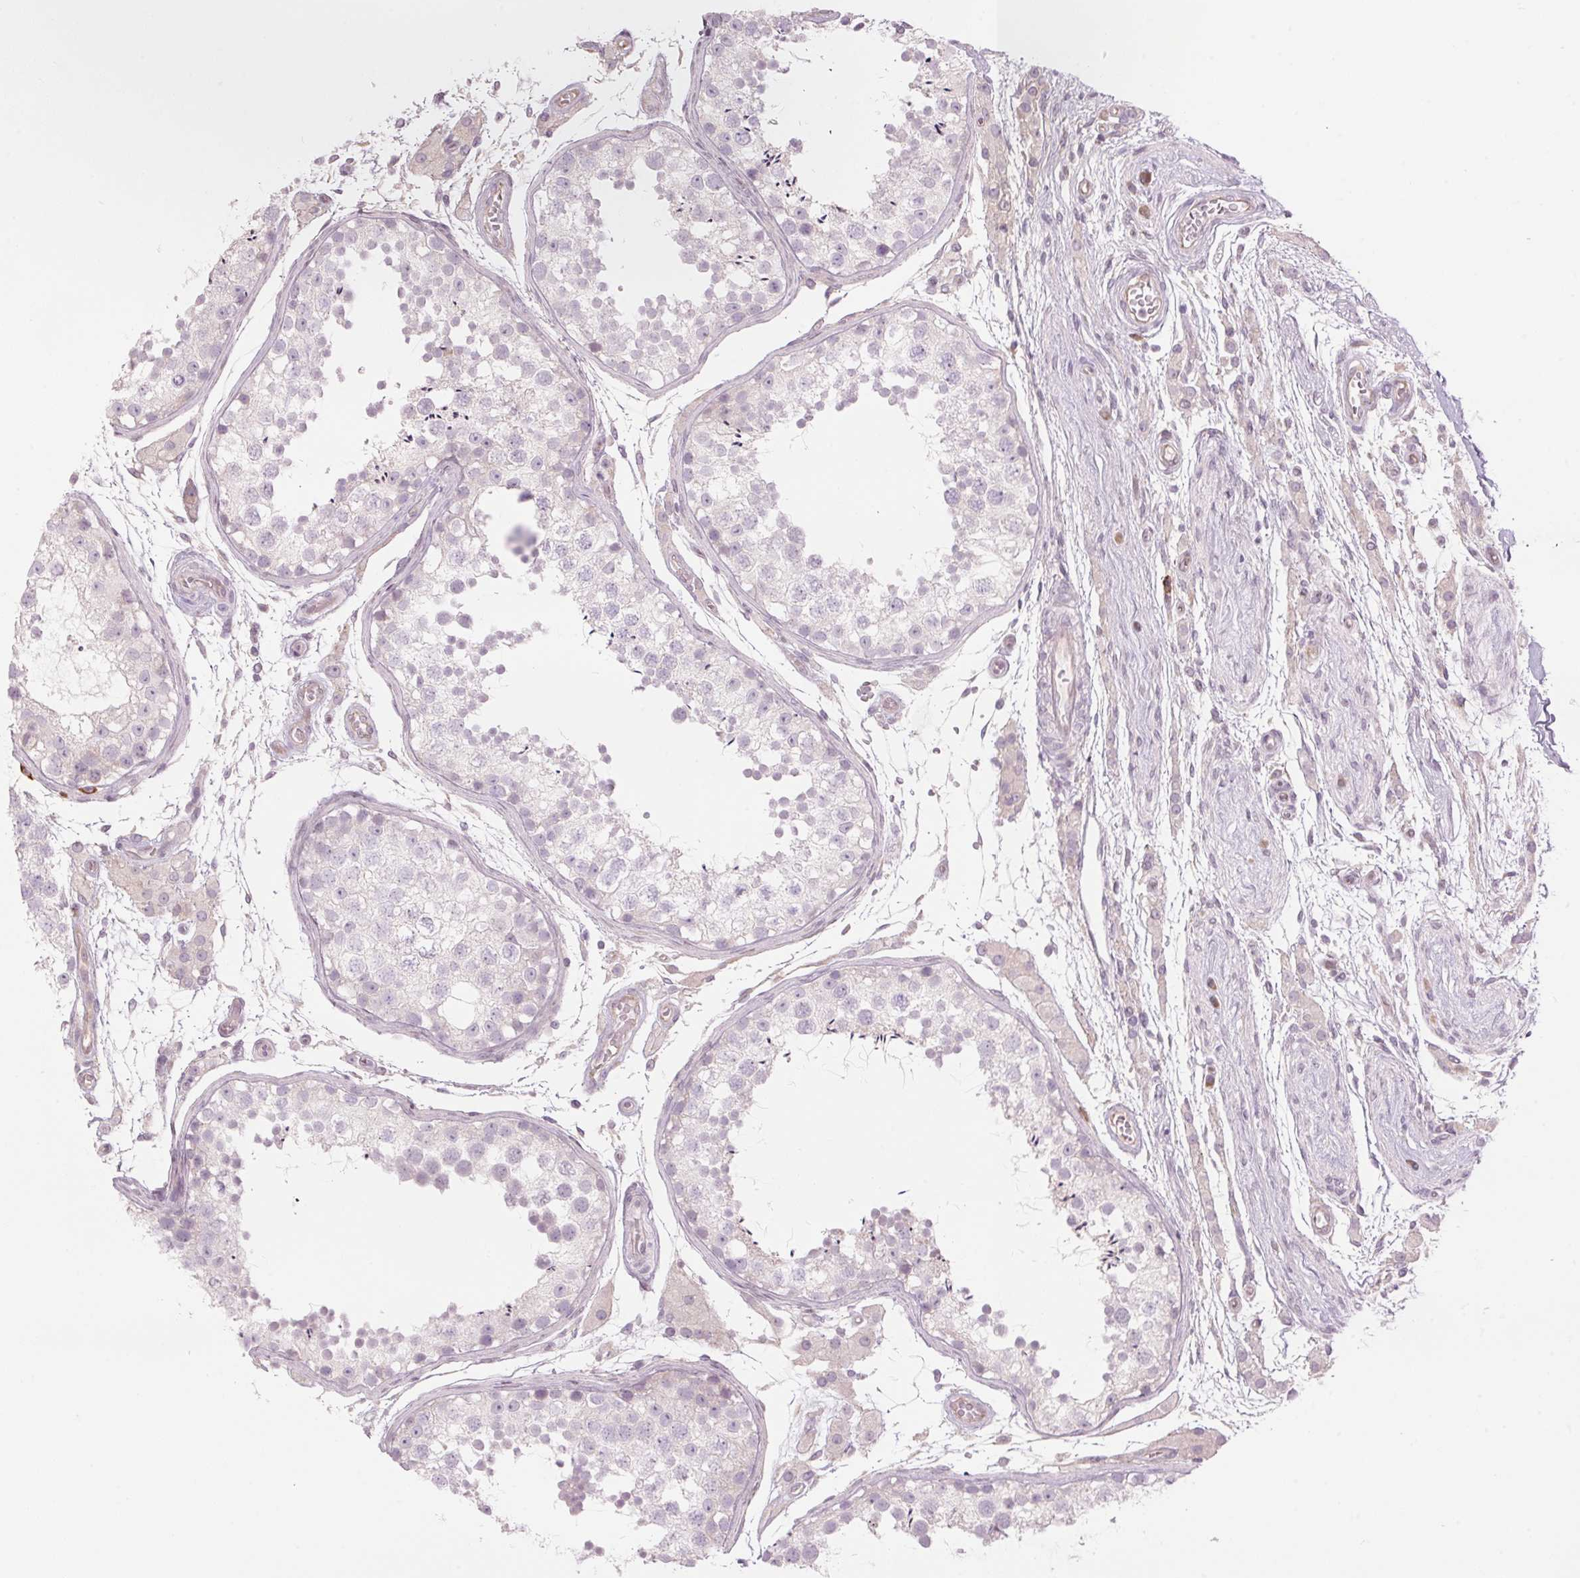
{"staining": {"intensity": "negative", "quantity": "none", "location": "none"}, "tissue": "testis", "cell_type": "Cells in seminiferous ducts", "image_type": "normal", "snomed": [{"axis": "morphology", "description": "Normal tissue, NOS"}, {"axis": "morphology", "description": "Seminoma, NOS"}, {"axis": "topography", "description": "Testis"}], "caption": "The image displays no staining of cells in seminiferous ducts in normal testis.", "gene": "GNMT", "patient": {"sex": "male", "age": 29}}